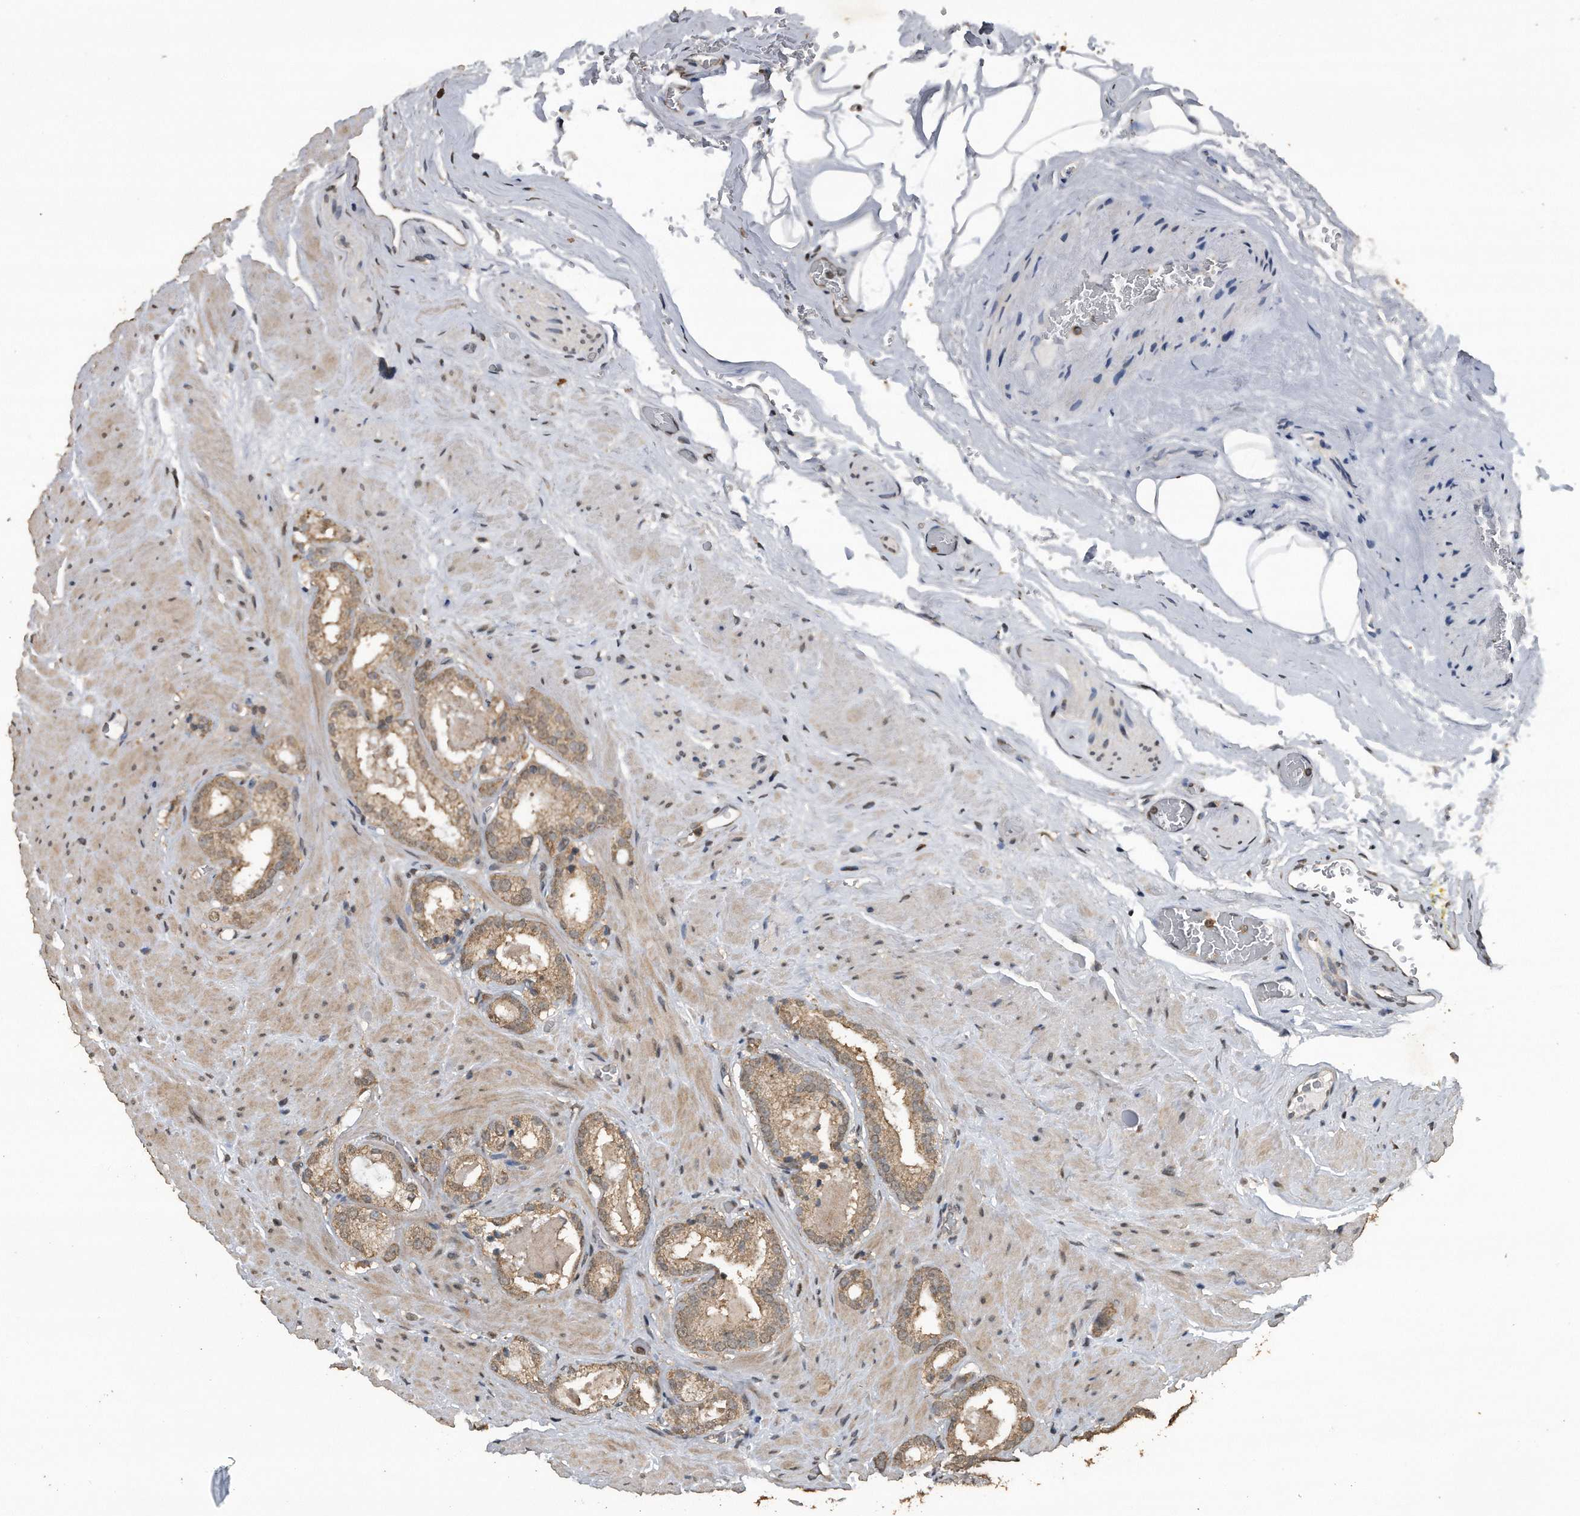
{"staining": {"intensity": "weak", "quantity": ">75%", "location": "cytoplasmic/membranous"}, "tissue": "prostate cancer", "cell_type": "Tumor cells", "image_type": "cancer", "snomed": [{"axis": "morphology", "description": "Adenocarcinoma, High grade"}, {"axis": "topography", "description": "Prostate"}], "caption": "Human adenocarcinoma (high-grade) (prostate) stained for a protein (brown) exhibits weak cytoplasmic/membranous positive positivity in about >75% of tumor cells.", "gene": "CRYZL1", "patient": {"sex": "male", "age": 64}}